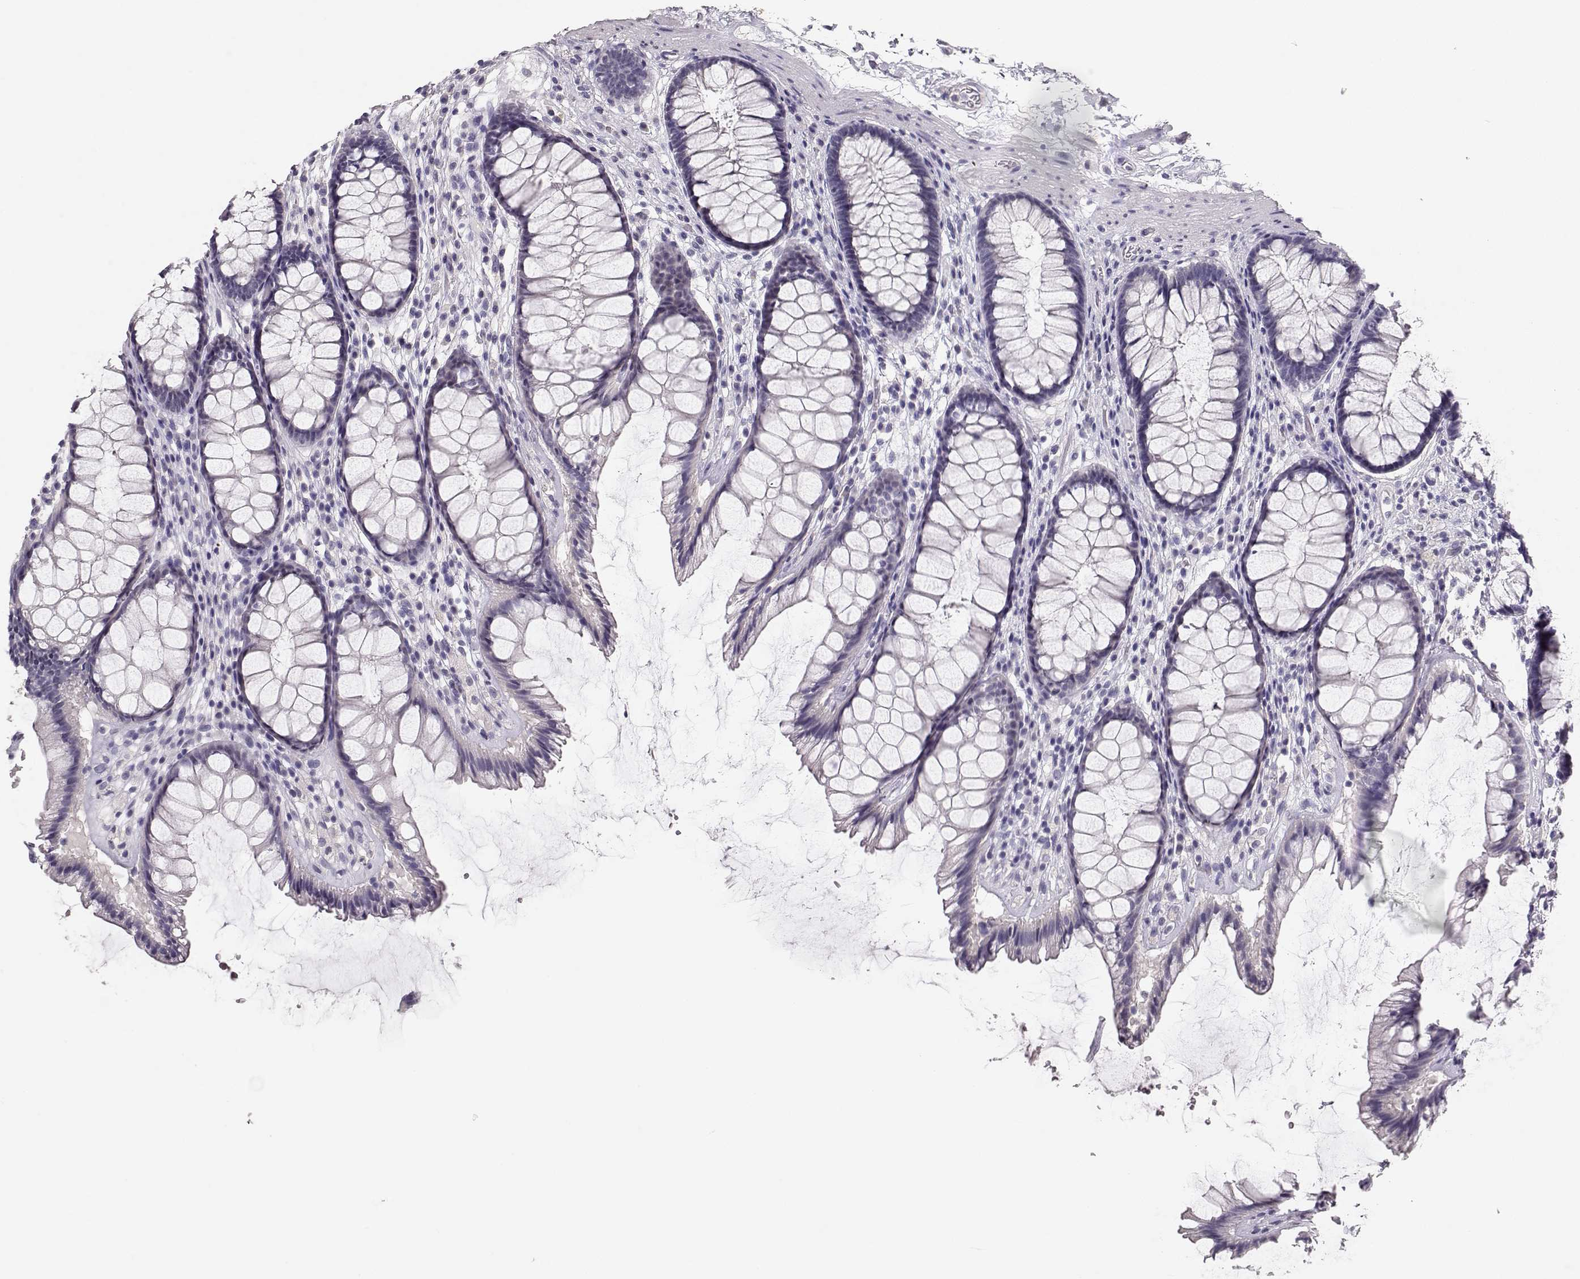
{"staining": {"intensity": "negative", "quantity": "none", "location": "none"}, "tissue": "rectum", "cell_type": "Glandular cells", "image_type": "normal", "snomed": [{"axis": "morphology", "description": "Normal tissue, NOS"}, {"axis": "topography", "description": "Rectum"}], "caption": "This image is of normal rectum stained with immunohistochemistry (IHC) to label a protein in brown with the nuclei are counter-stained blue. There is no expression in glandular cells.", "gene": "MAGEC1", "patient": {"sex": "male", "age": 72}}